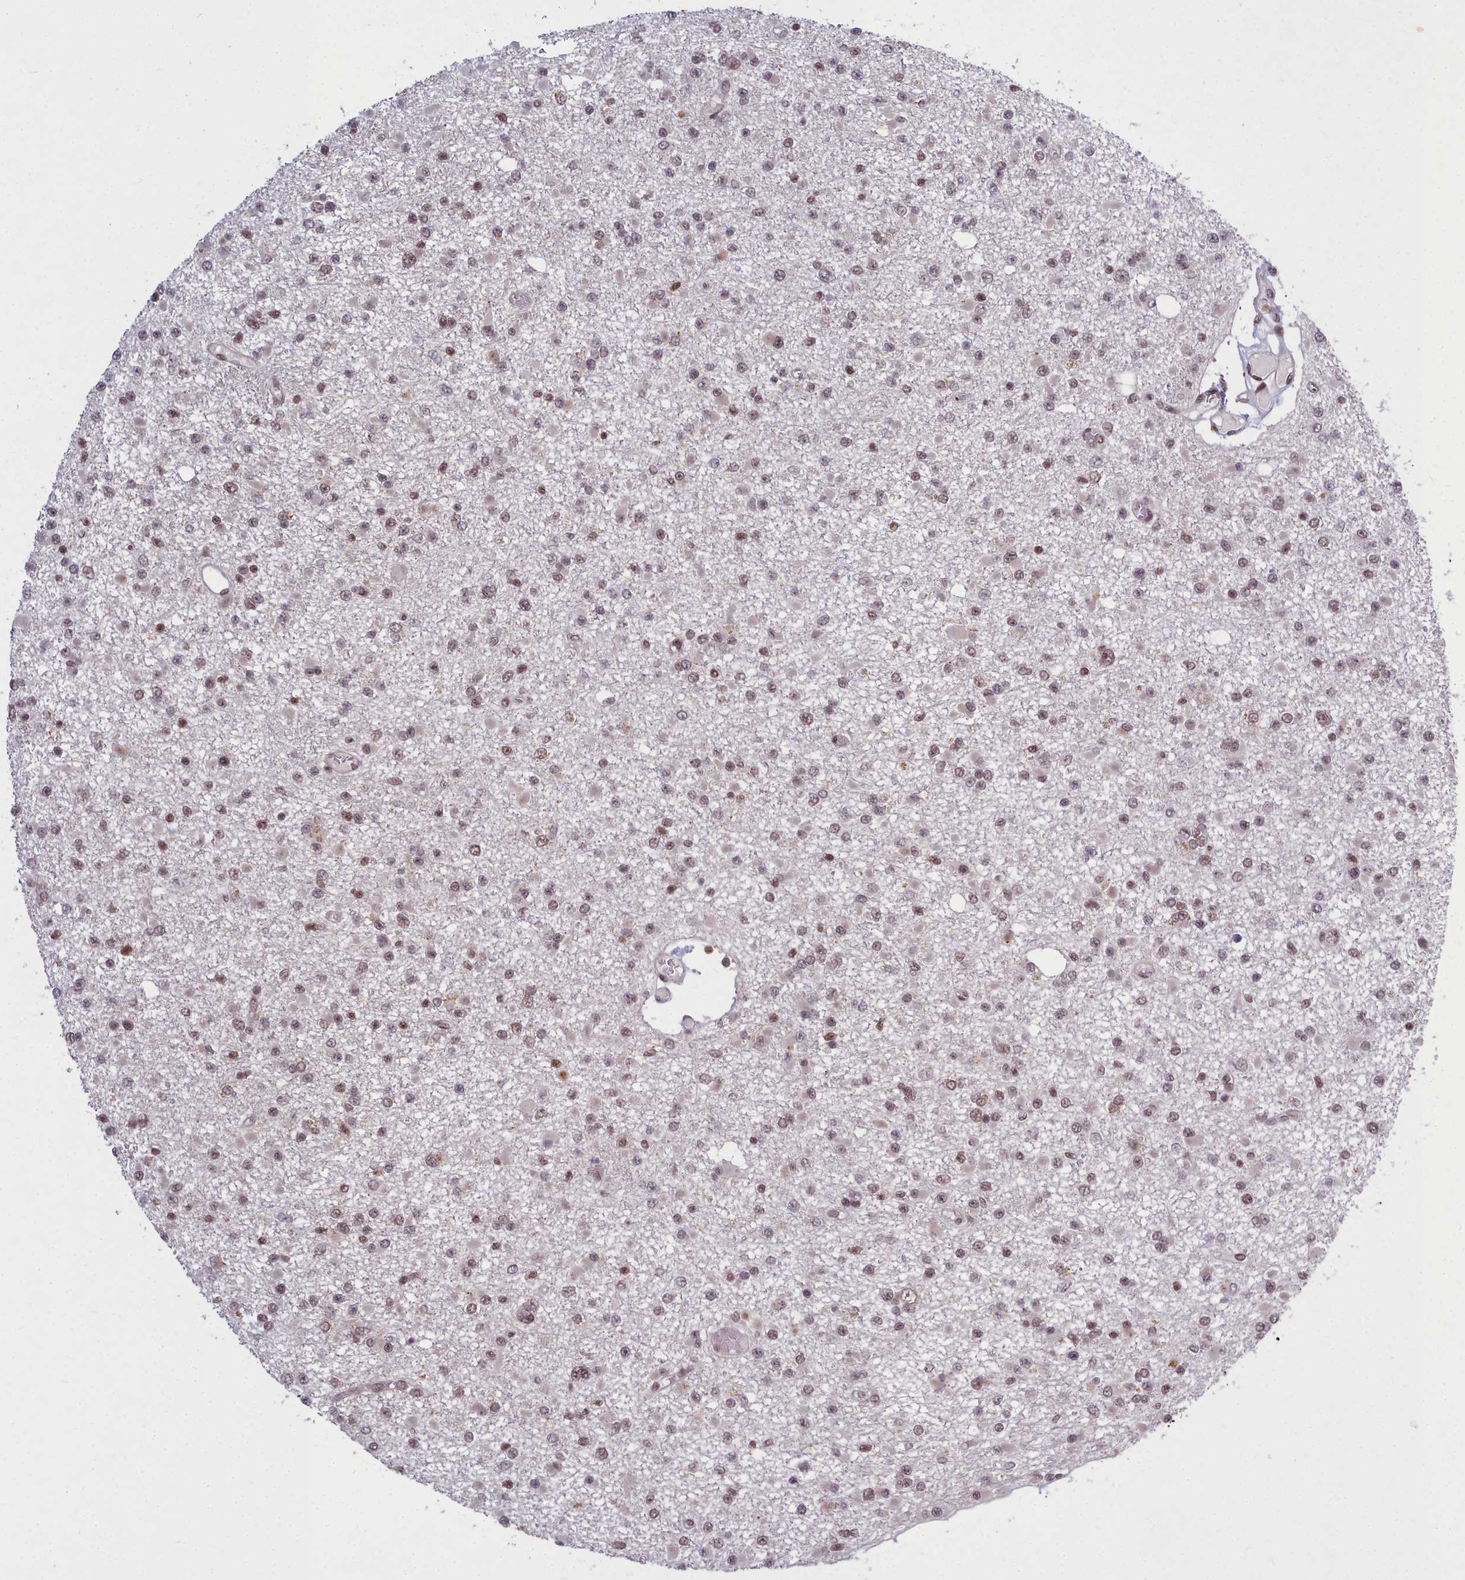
{"staining": {"intensity": "moderate", "quantity": ">75%", "location": "nuclear"}, "tissue": "glioma", "cell_type": "Tumor cells", "image_type": "cancer", "snomed": [{"axis": "morphology", "description": "Glioma, malignant, Low grade"}, {"axis": "topography", "description": "Brain"}], "caption": "Immunohistochemical staining of malignant glioma (low-grade) displays medium levels of moderate nuclear protein staining in about >75% of tumor cells. (DAB (3,3'-diaminobenzidine) IHC with brightfield microscopy, high magnification).", "gene": "GMEB1", "patient": {"sex": "female", "age": 22}}